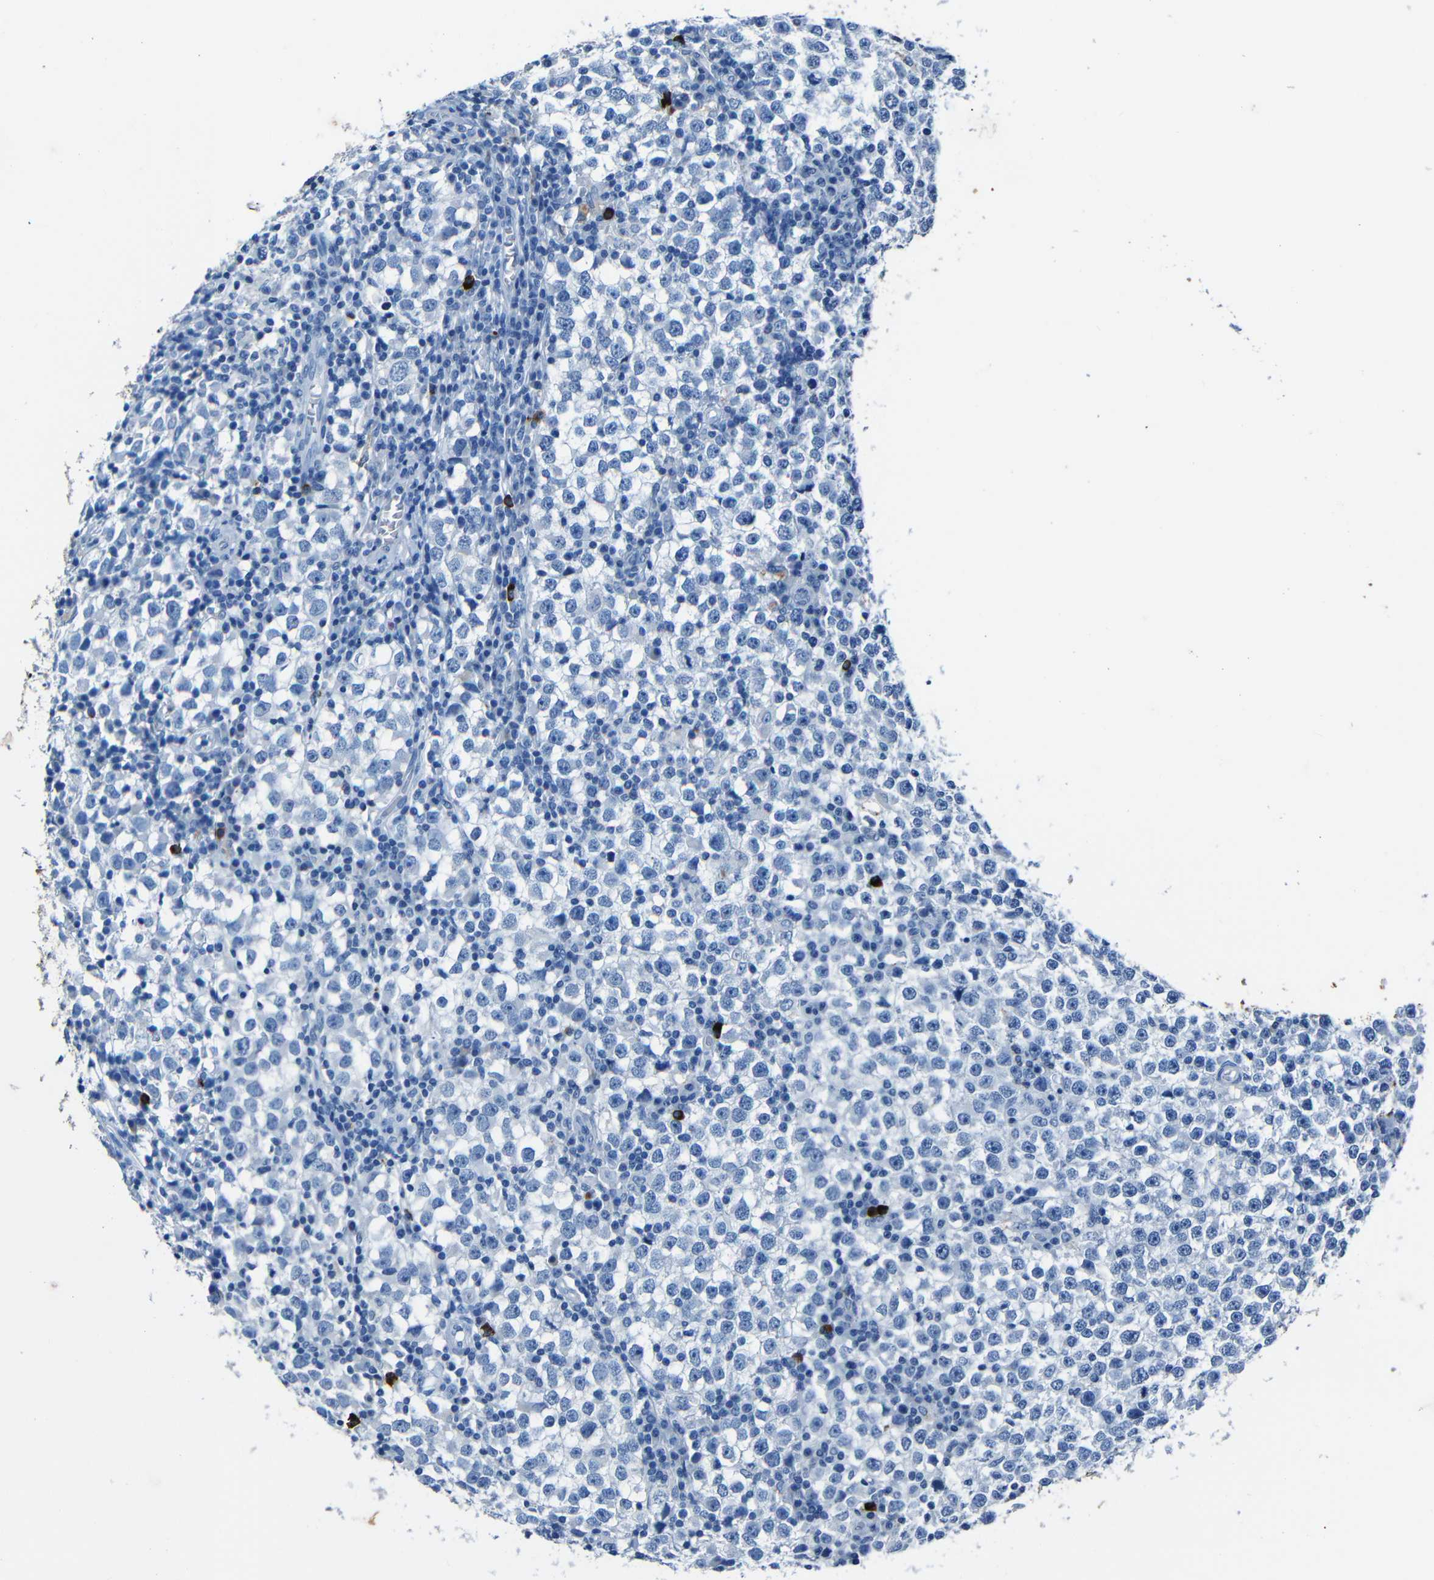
{"staining": {"intensity": "negative", "quantity": "none", "location": "none"}, "tissue": "testis cancer", "cell_type": "Tumor cells", "image_type": "cancer", "snomed": [{"axis": "morphology", "description": "Seminoma, NOS"}, {"axis": "topography", "description": "Testis"}], "caption": "Tumor cells show no significant expression in testis seminoma.", "gene": "CLDN11", "patient": {"sex": "male", "age": 65}}